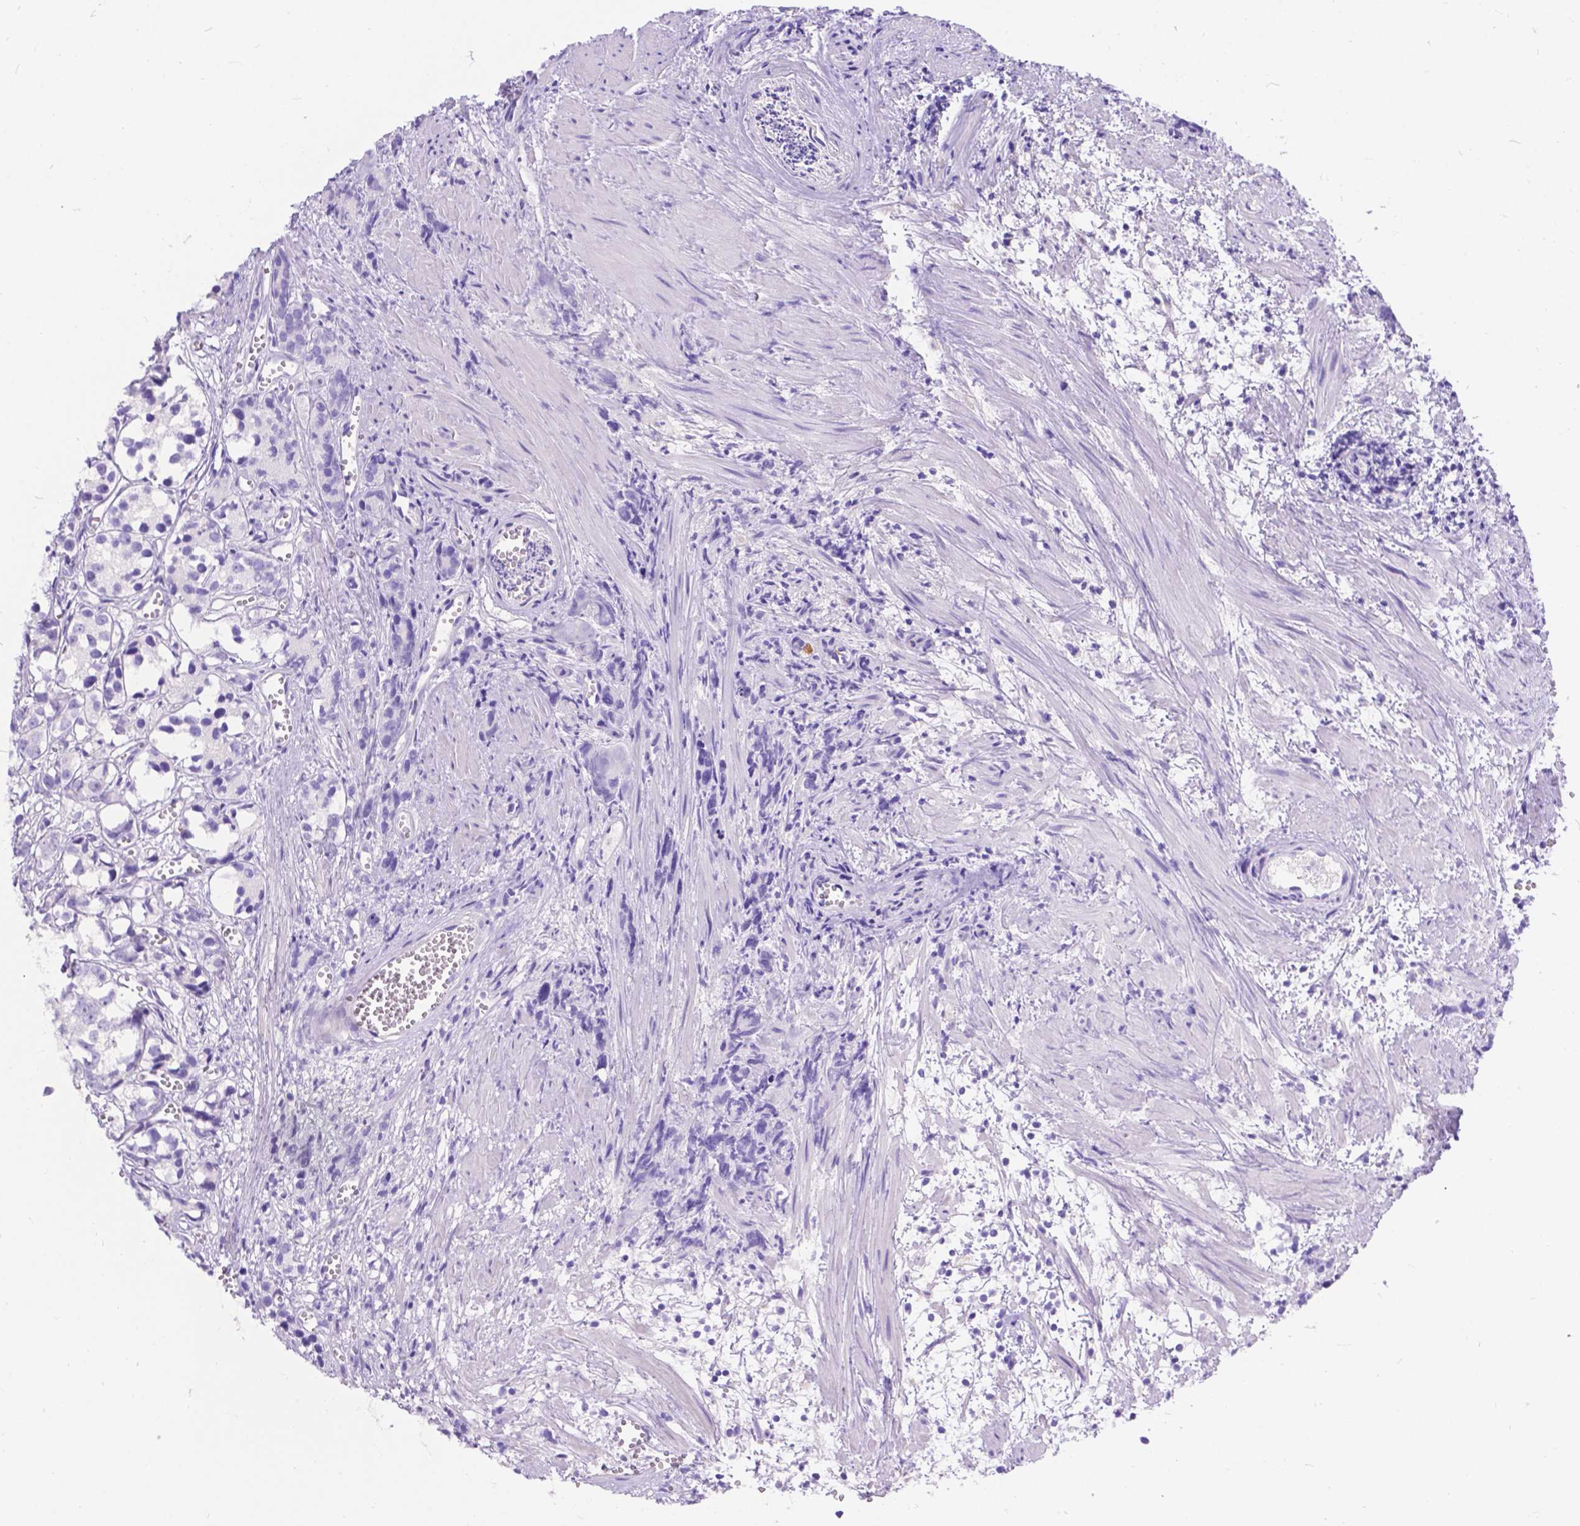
{"staining": {"intensity": "negative", "quantity": "none", "location": "none"}, "tissue": "prostate cancer", "cell_type": "Tumor cells", "image_type": "cancer", "snomed": [{"axis": "morphology", "description": "Adenocarcinoma, High grade"}, {"axis": "topography", "description": "Prostate"}], "caption": "IHC photomicrograph of neoplastic tissue: prostate adenocarcinoma (high-grade) stained with DAB (3,3'-diaminobenzidine) demonstrates no significant protein staining in tumor cells.", "gene": "KLHL10", "patient": {"sex": "male", "age": 77}}